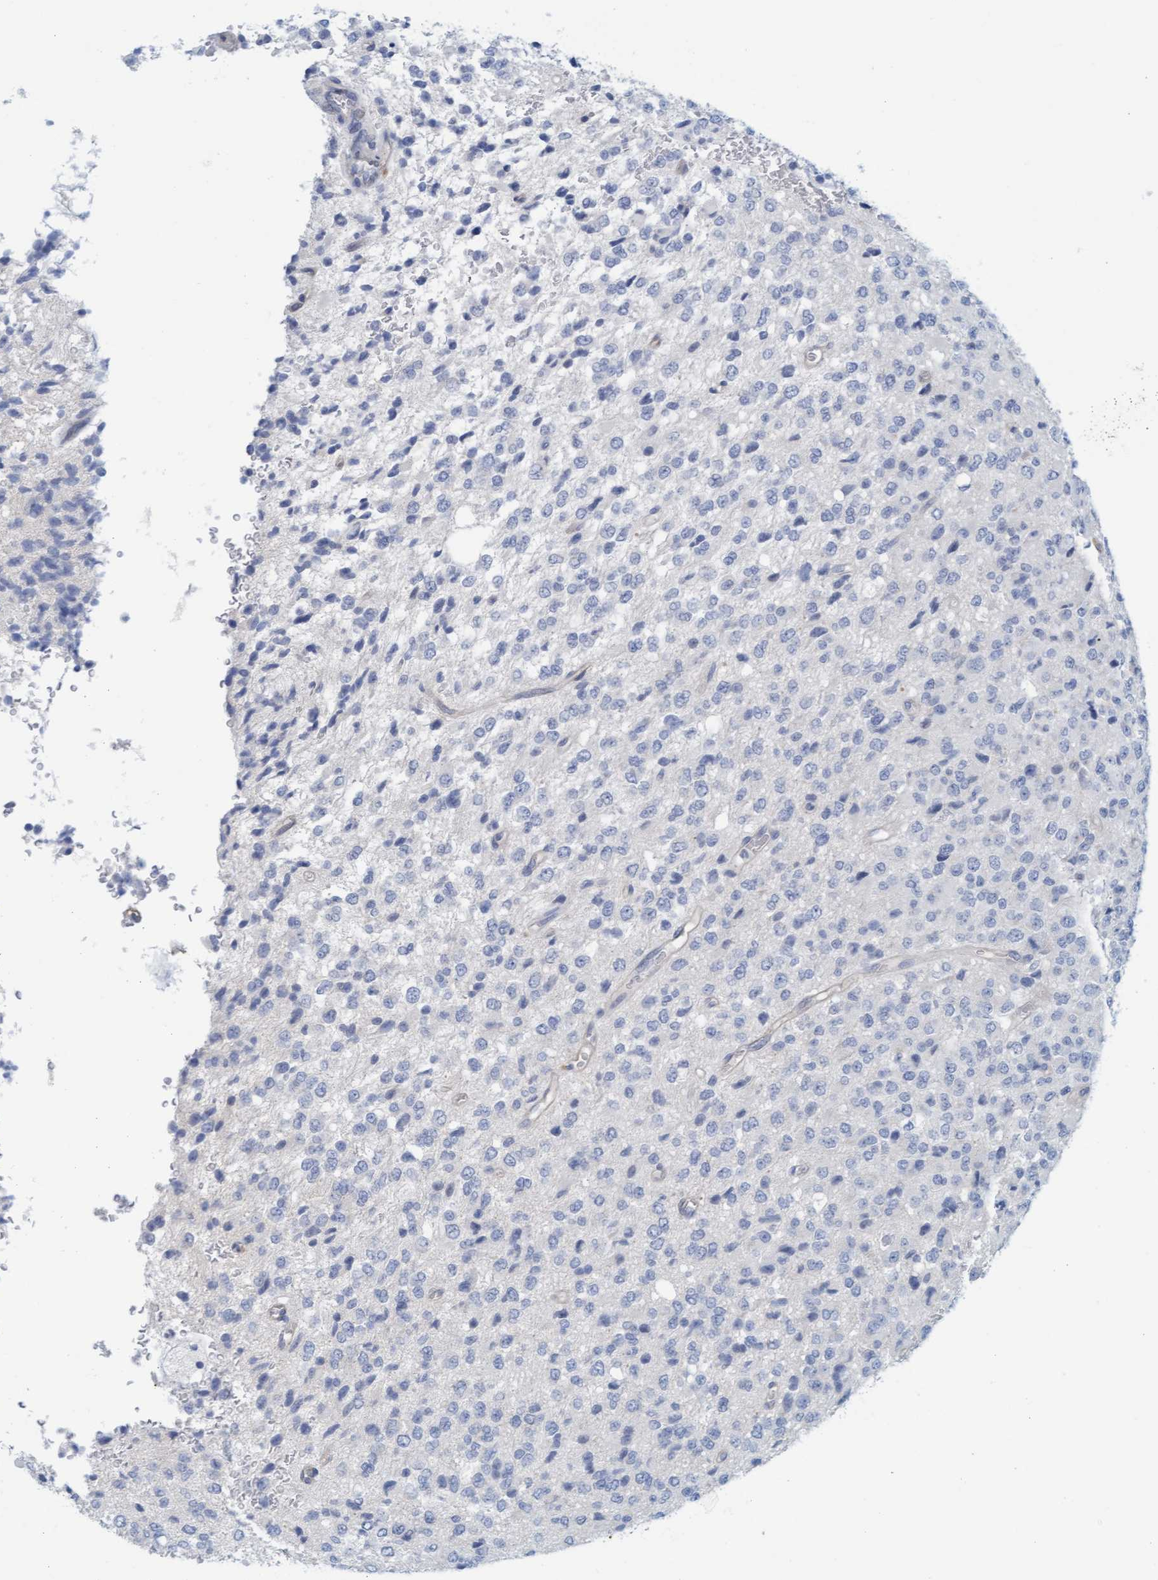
{"staining": {"intensity": "negative", "quantity": "none", "location": "none"}, "tissue": "glioma", "cell_type": "Tumor cells", "image_type": "cancer", "snomed": [{"axis": "morphology", "description": "Glioma, malignant, High grade"}, {"axis": "topography", "description": "pancreas cauda"}], "caption": "Tumor cells show no significant protein expression in malignant glioma (high-grade).", "gene": "CPA3", "patient": {"sex": "male", "age": 60}}